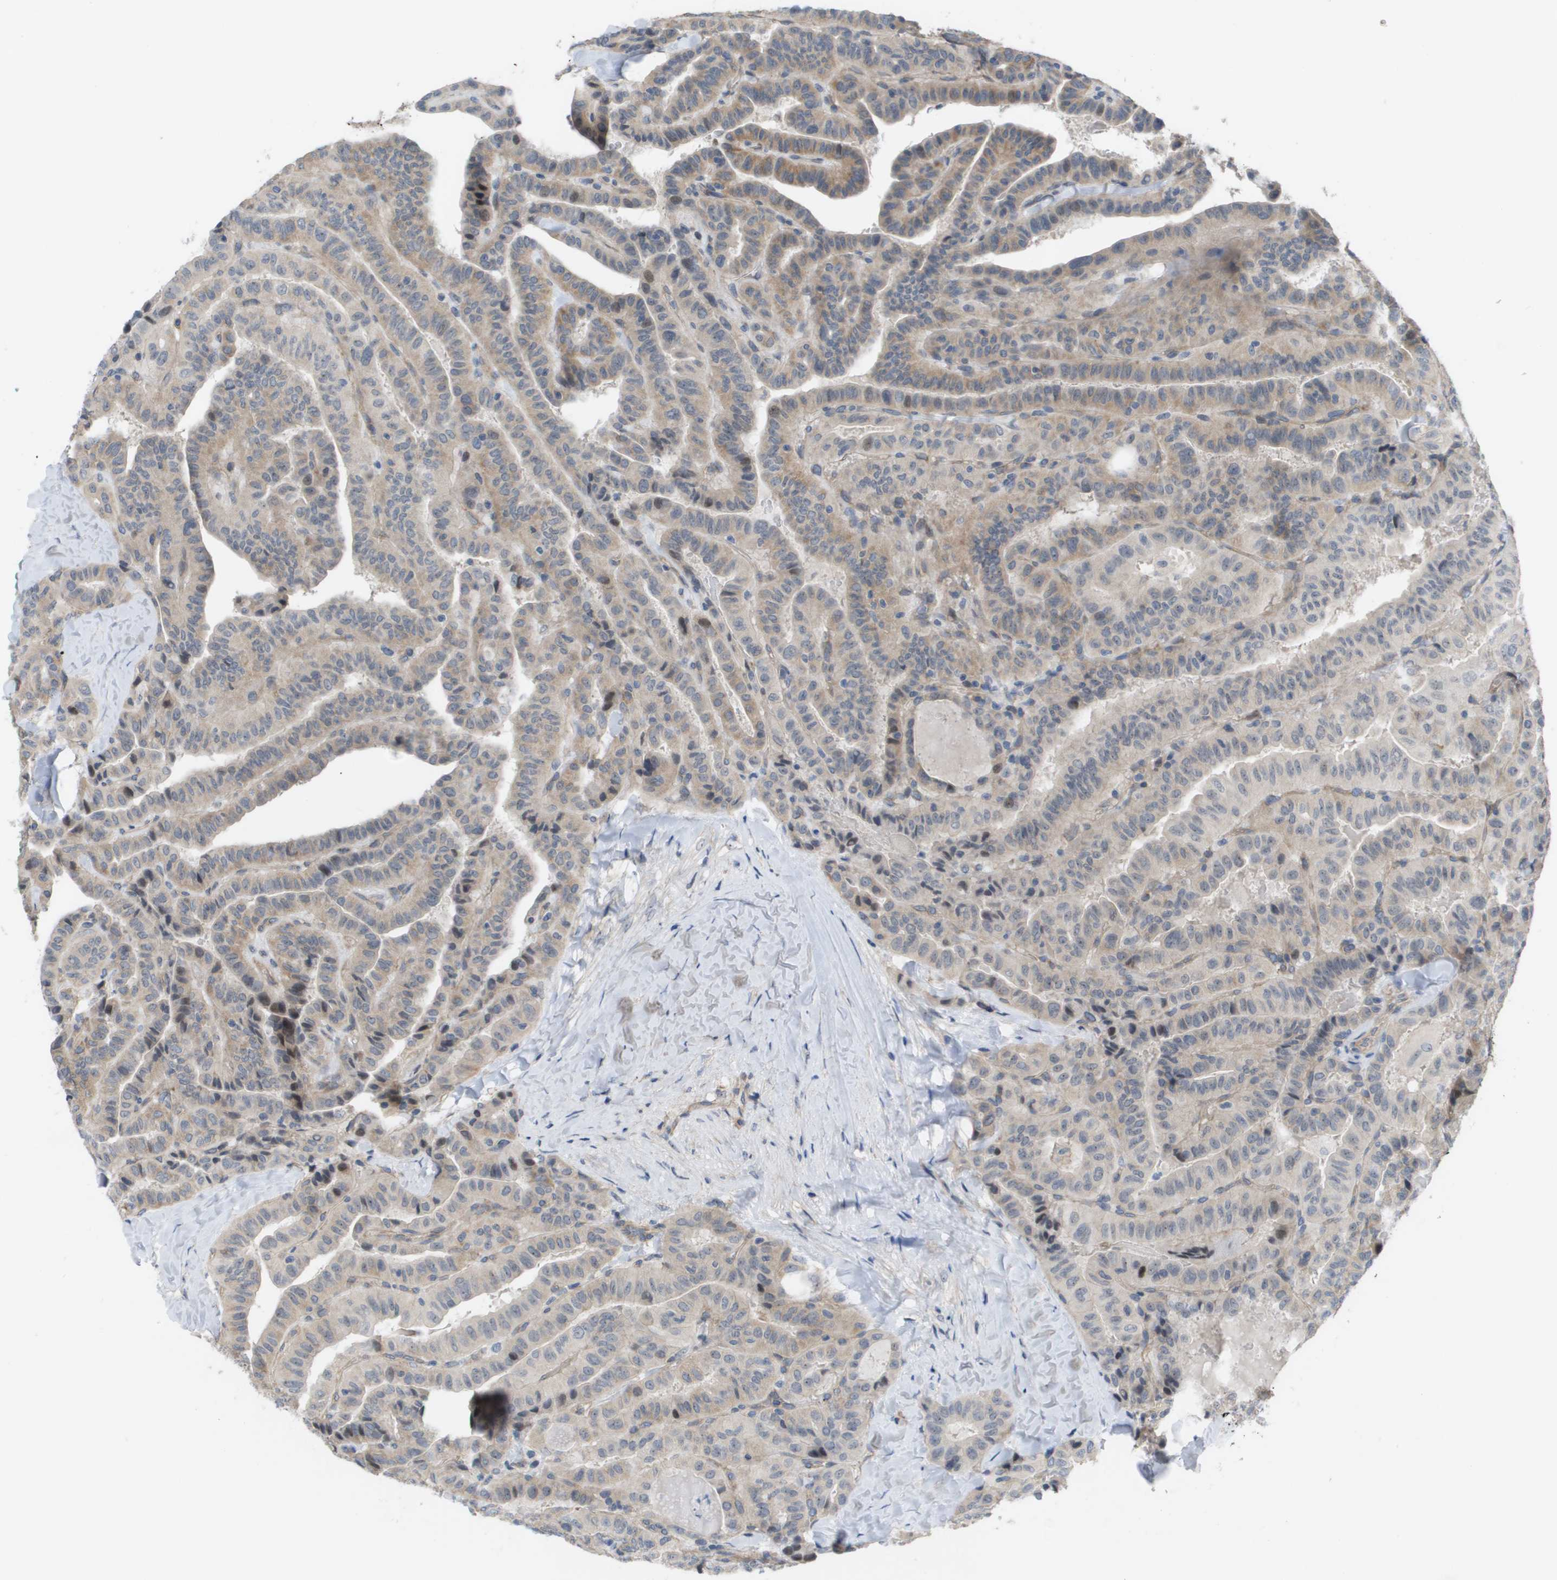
{"staining": {"intensity": "weak", "quantity": ">75%", "location": "cytoplasmic/membranous"}, "tissue": "thyroid cancer", "cell_type": "Tumor cells", "image_type": "cancer", "snomed": [{"axis": "morphology", "description": "Papillary adenocarcinoma, NOS"}, {"axis": "topography", "description": "Thyroid gland"}], "caption": "A brown stain shows weak cytoplasmic/membranous expression of a protein in human papillary adenocarcinoma (thyroid) tumor cells.", "gene": "MTARC2", "patient": {"sex": "male", "age": 77}}